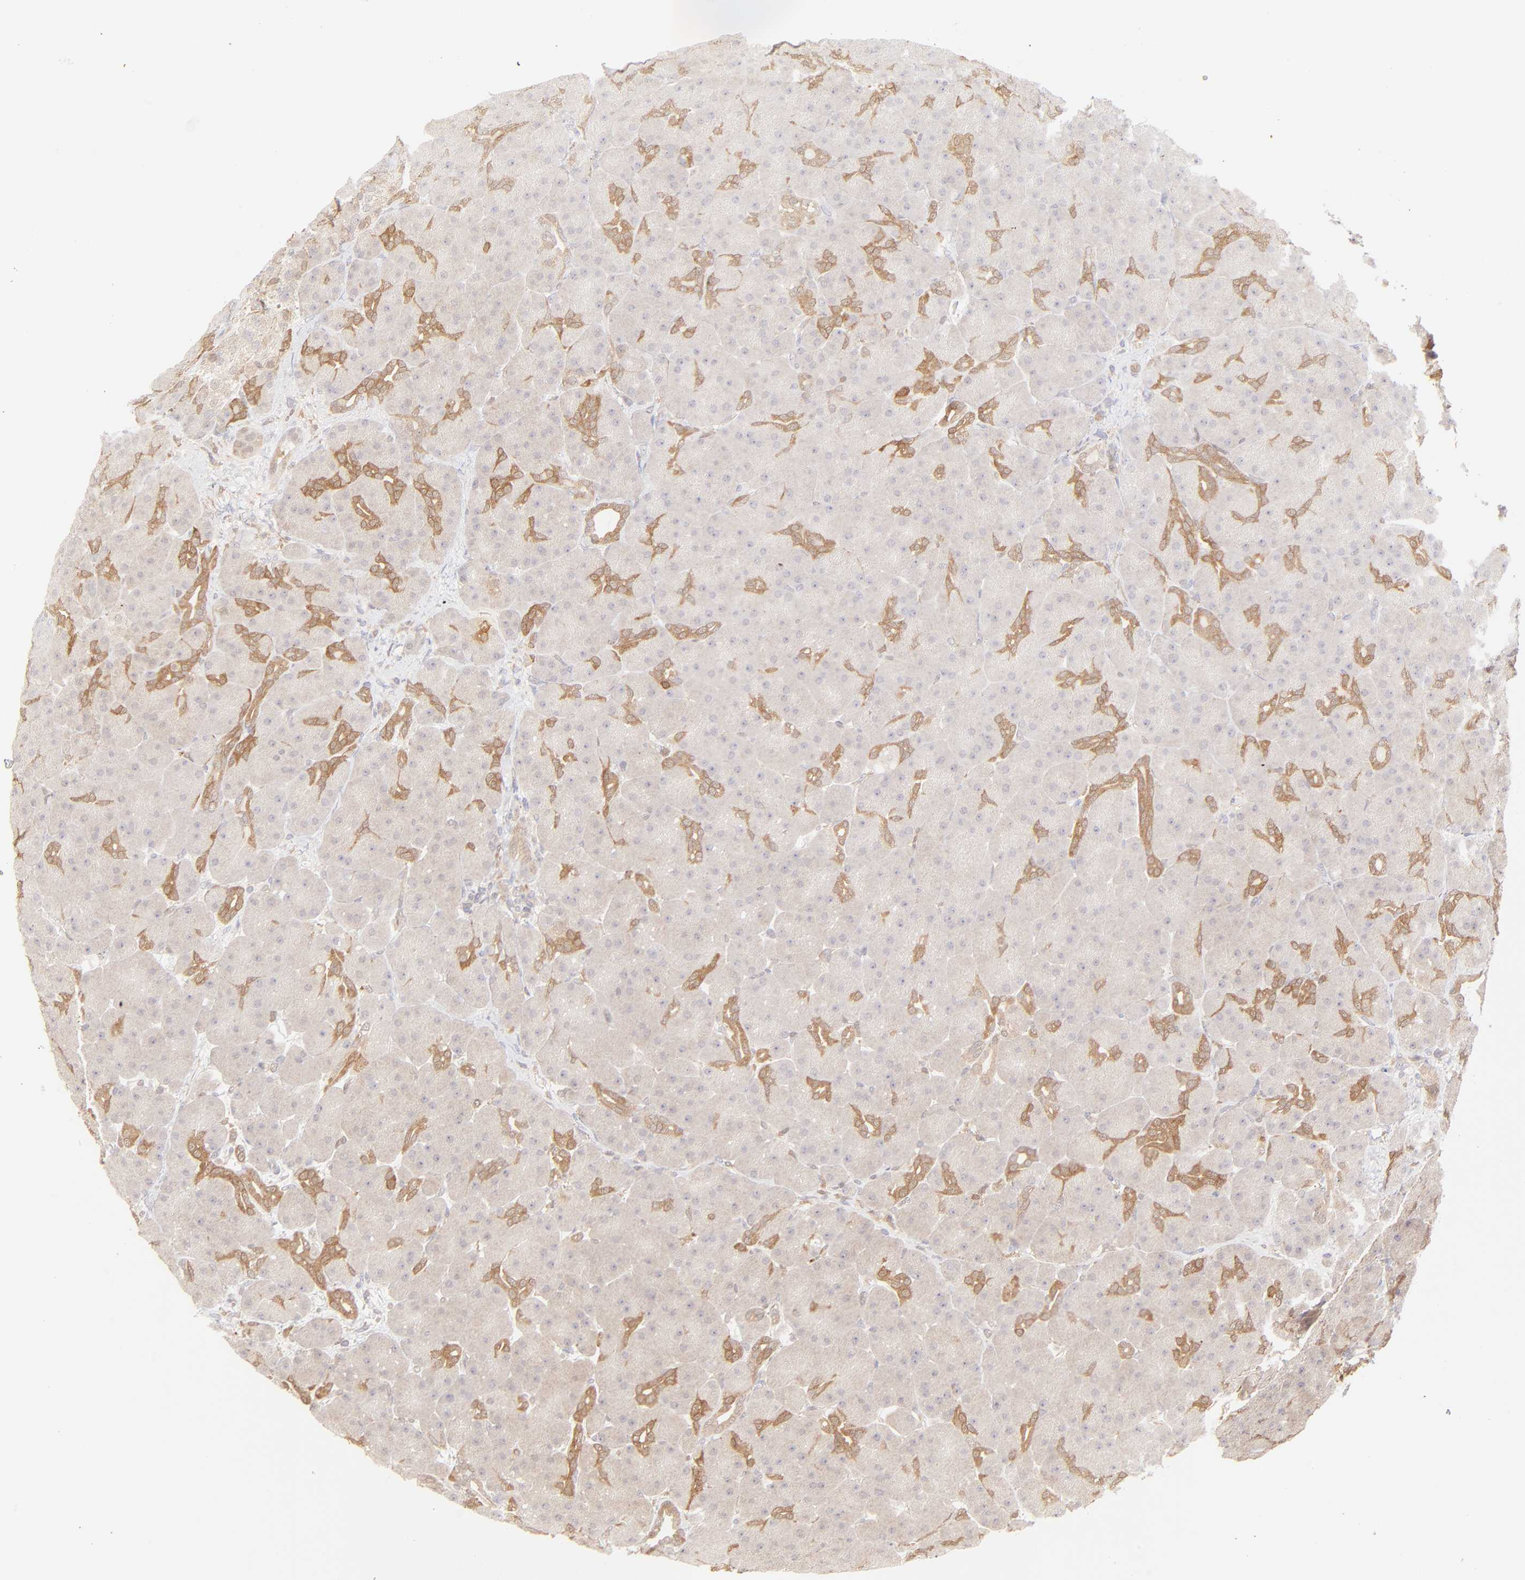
{"staining": {"intensity": "moderate", "quantity": "<25%", "location": "cytoplasmic/membranous"}, "tissue": "pancreas", "cell_type": "Exocrine glandular cells", "image_type": "normal", "snomed": [{"axis": "morphology", "description": "Normal tissue, NOS"}, {"axis": "topography", "description": "Pancreas"}], "caption": "Immunohistochemistry (IHC) image of benign pancreas stained for a protein (brown), which demonstrates low levels of moderate cytoplasmic/membranous staining in about <25% of exocrine glandular cells.", "gene": "HYAL1", "patient": {"sex": "male", "age": 66}}